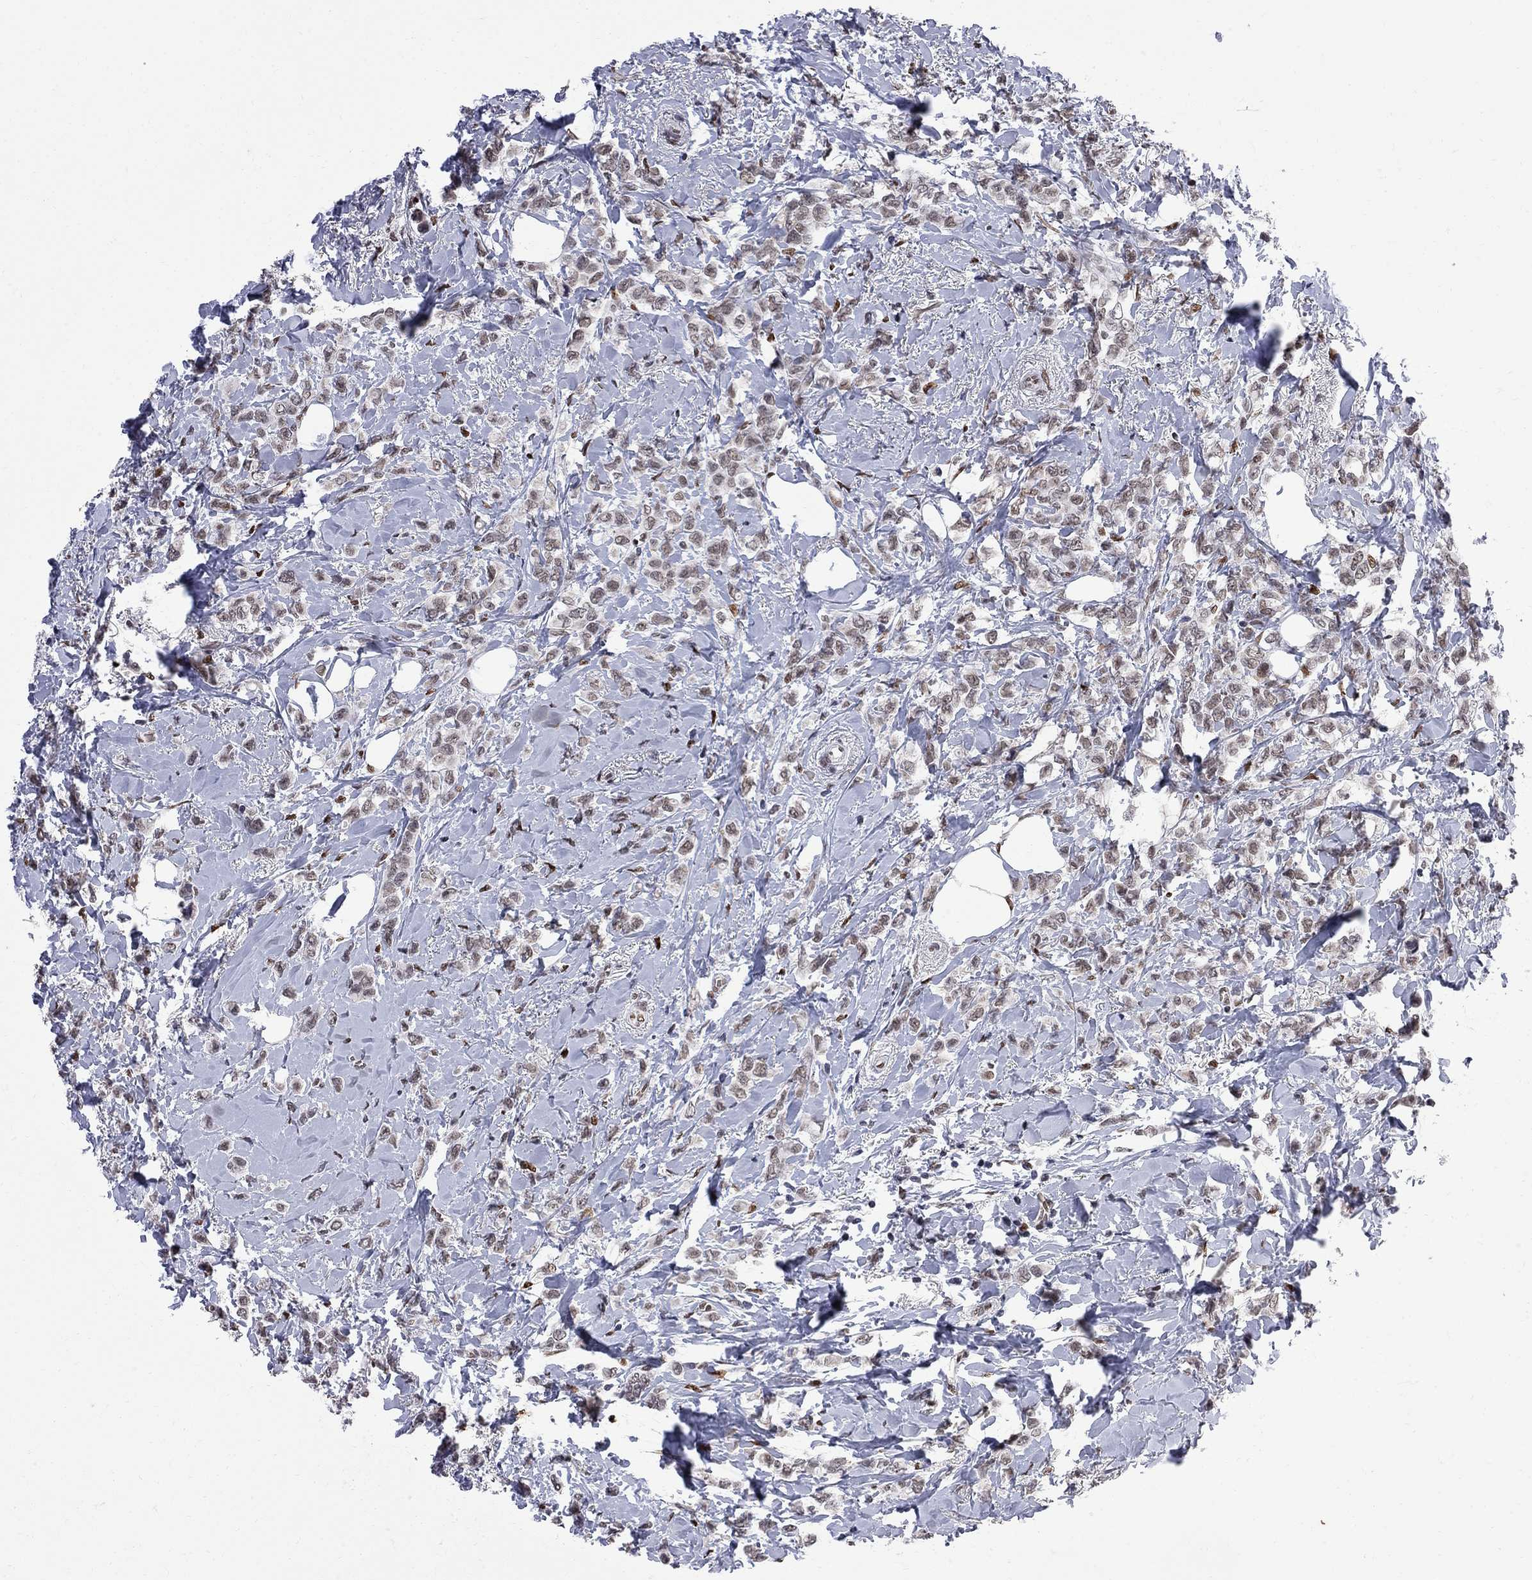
{"staining": {"intensity": "weak", "quantity": ">75%", "location": "nuclear"}, "tissue": "breast cancer", "cell_type": "Tumor cells", "image_type": "cancer", "snomed": [{"axis": "morphology", "description": "Lobular carcinoma"}, {"axis": "topography", "description": "Breast"}], "caption": "Breast cancer stained for a protein exhibits weak nuclear positivity in tumor cells.", "gene": "ZBTB47", "patient": {"sex": "female", "age": 66}}